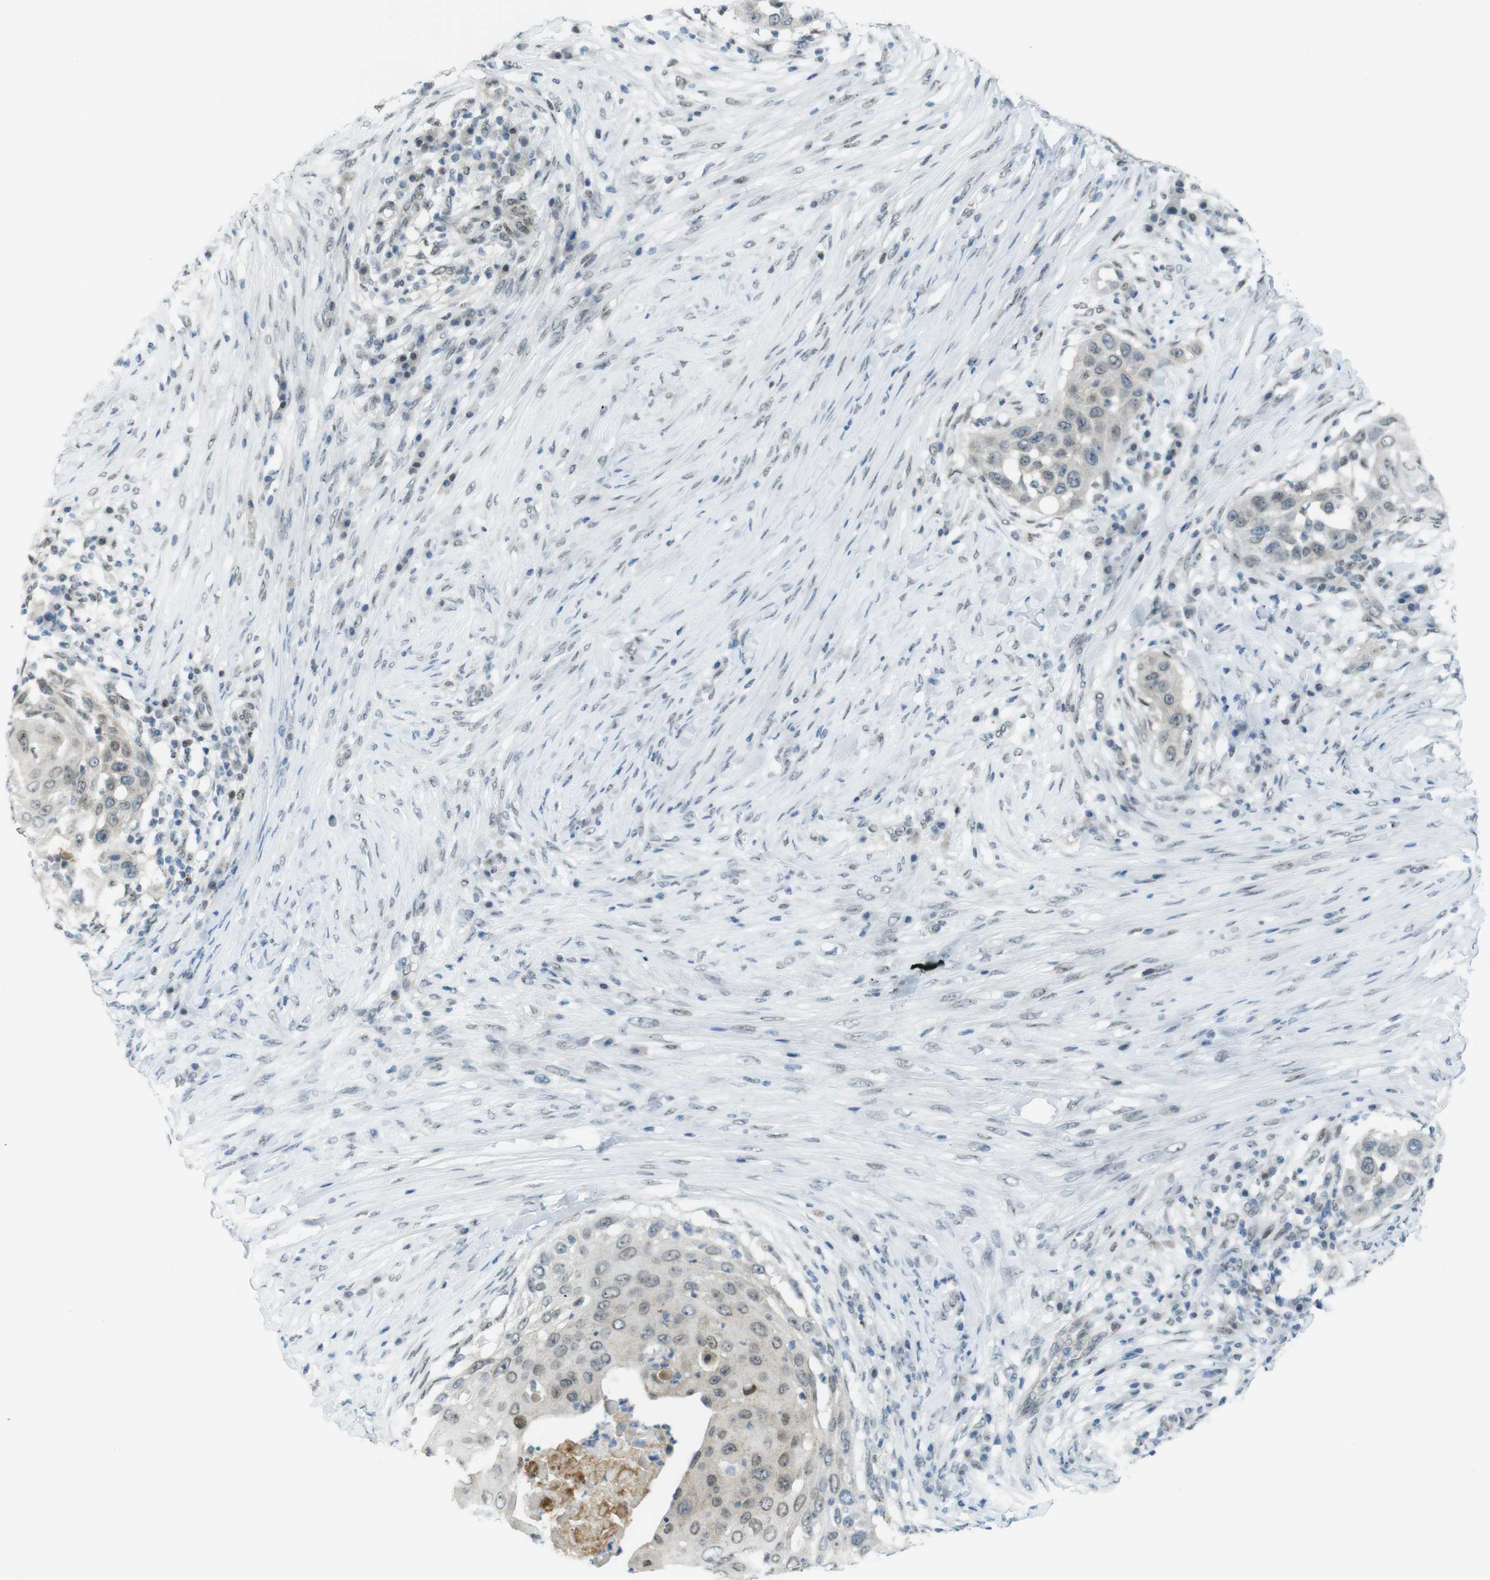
{"staining": {"intensity": "weak", "quantity": "25%-75%", "location": "nuclear"}, "tissue": "skin cancer", "cell_type": "Tumor cells", "image_type": "cancer", "snomed": [{"axis": "morphology", "description": "Squamous cell carcinoma, NOS"}, {"axis": "topography", "description": "Skin"}], "caption": "Brown immunohistochemical staining in skin squamous cell carcinoma reveals weak nuclear positivity in about 25%-75% of tumor cells. (brown staining indicates protein expression, while blue staining denotes nuclei).", "gene": "UBB", "patient": {"sex": "female", "age": 44}}